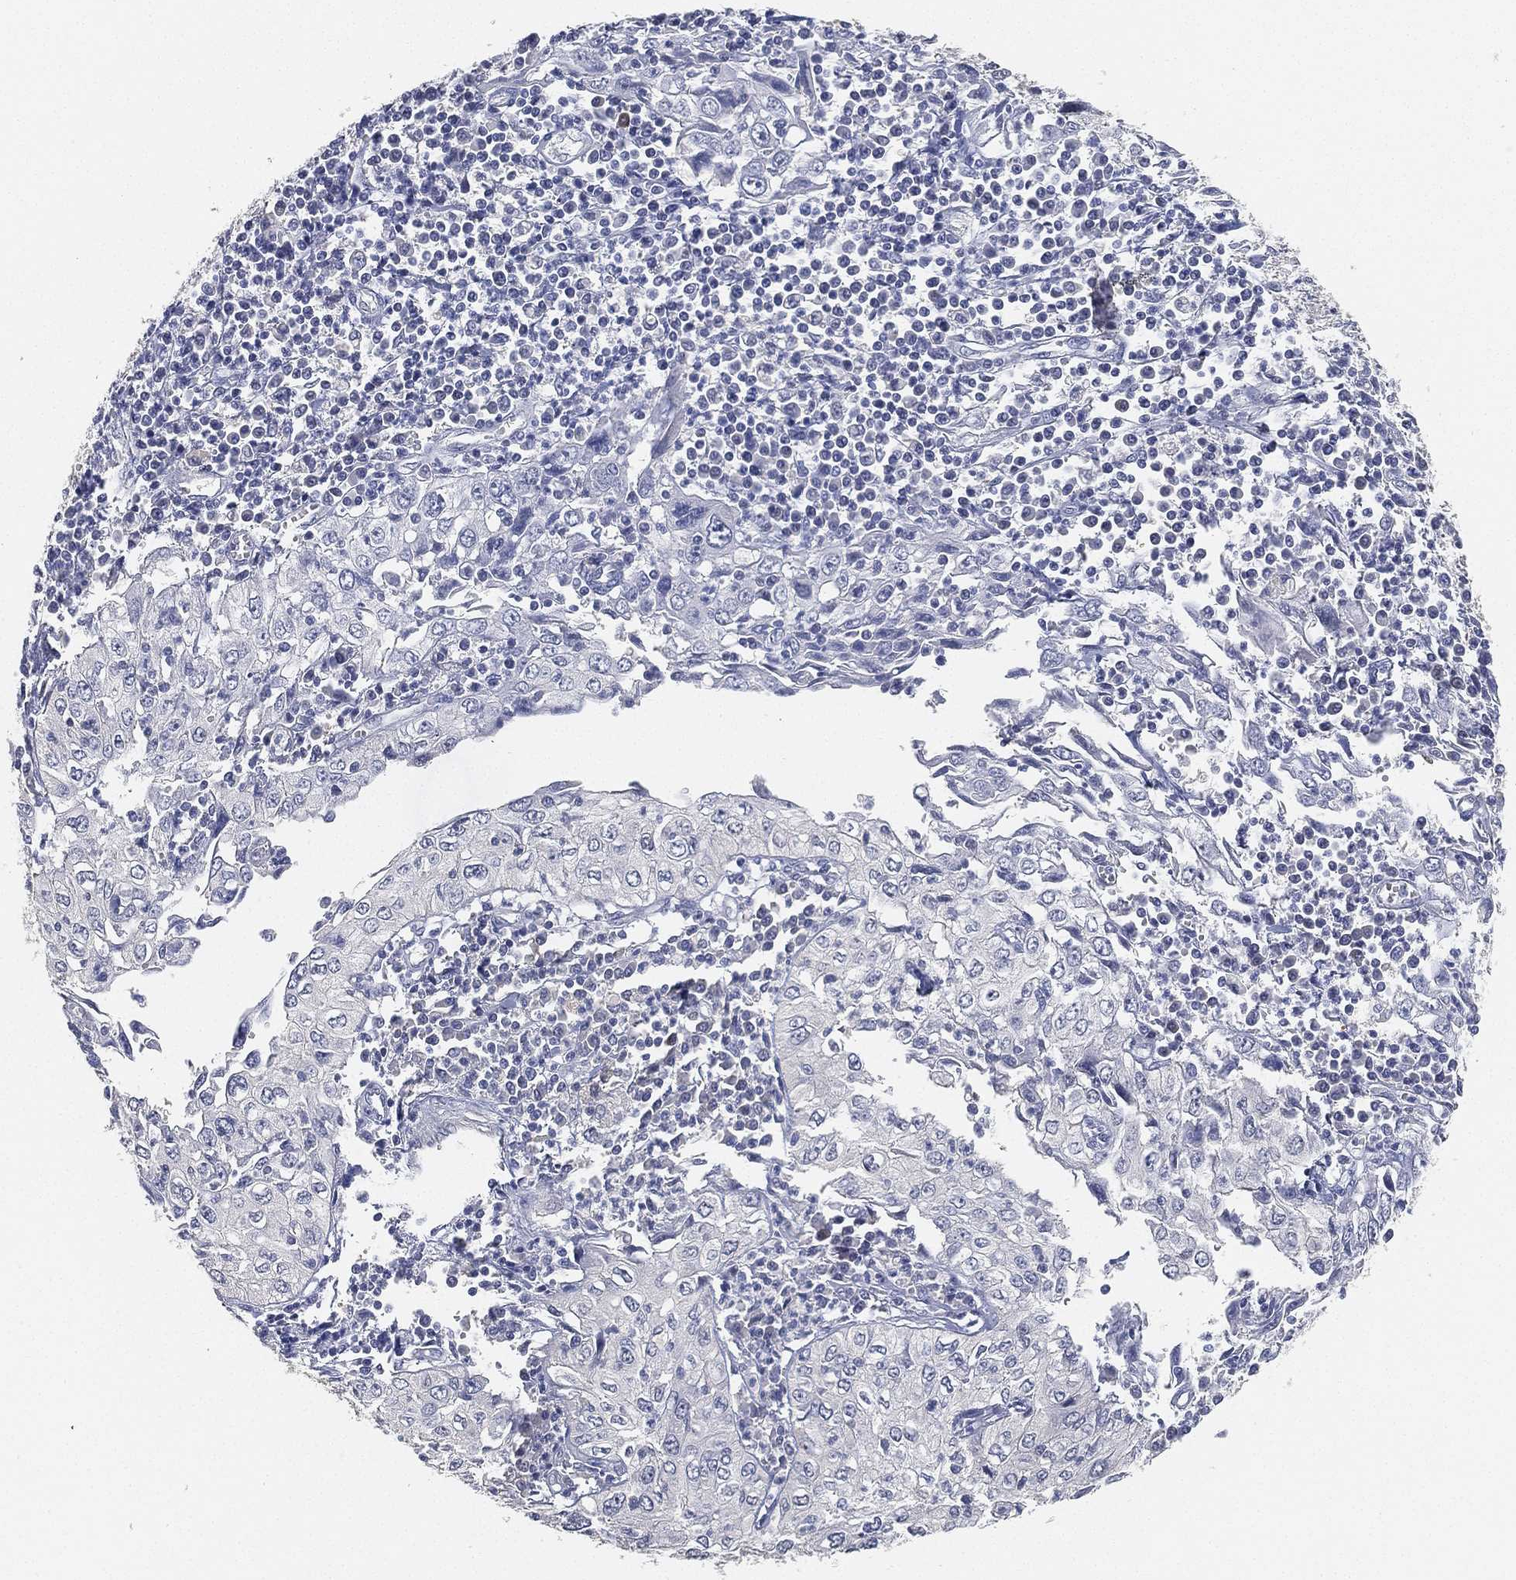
{"staining": {"intensity": "negative", "quantity": "none", "location": "none"}, "tissue": "cervical cancer", "cell_type": "Tumor cells", "image_type": "cancer", "snomed": [{"axis": "morphology", "description": "Squamous cell carcinoma, NOS"}, {"axis": "topography", "description": "Cervix"}], "caption": "Tumor cells are negative for brown protein staining in cervical cancer.", "gene": "GPR61", "patient": {"sex": "female", "age": 24}}